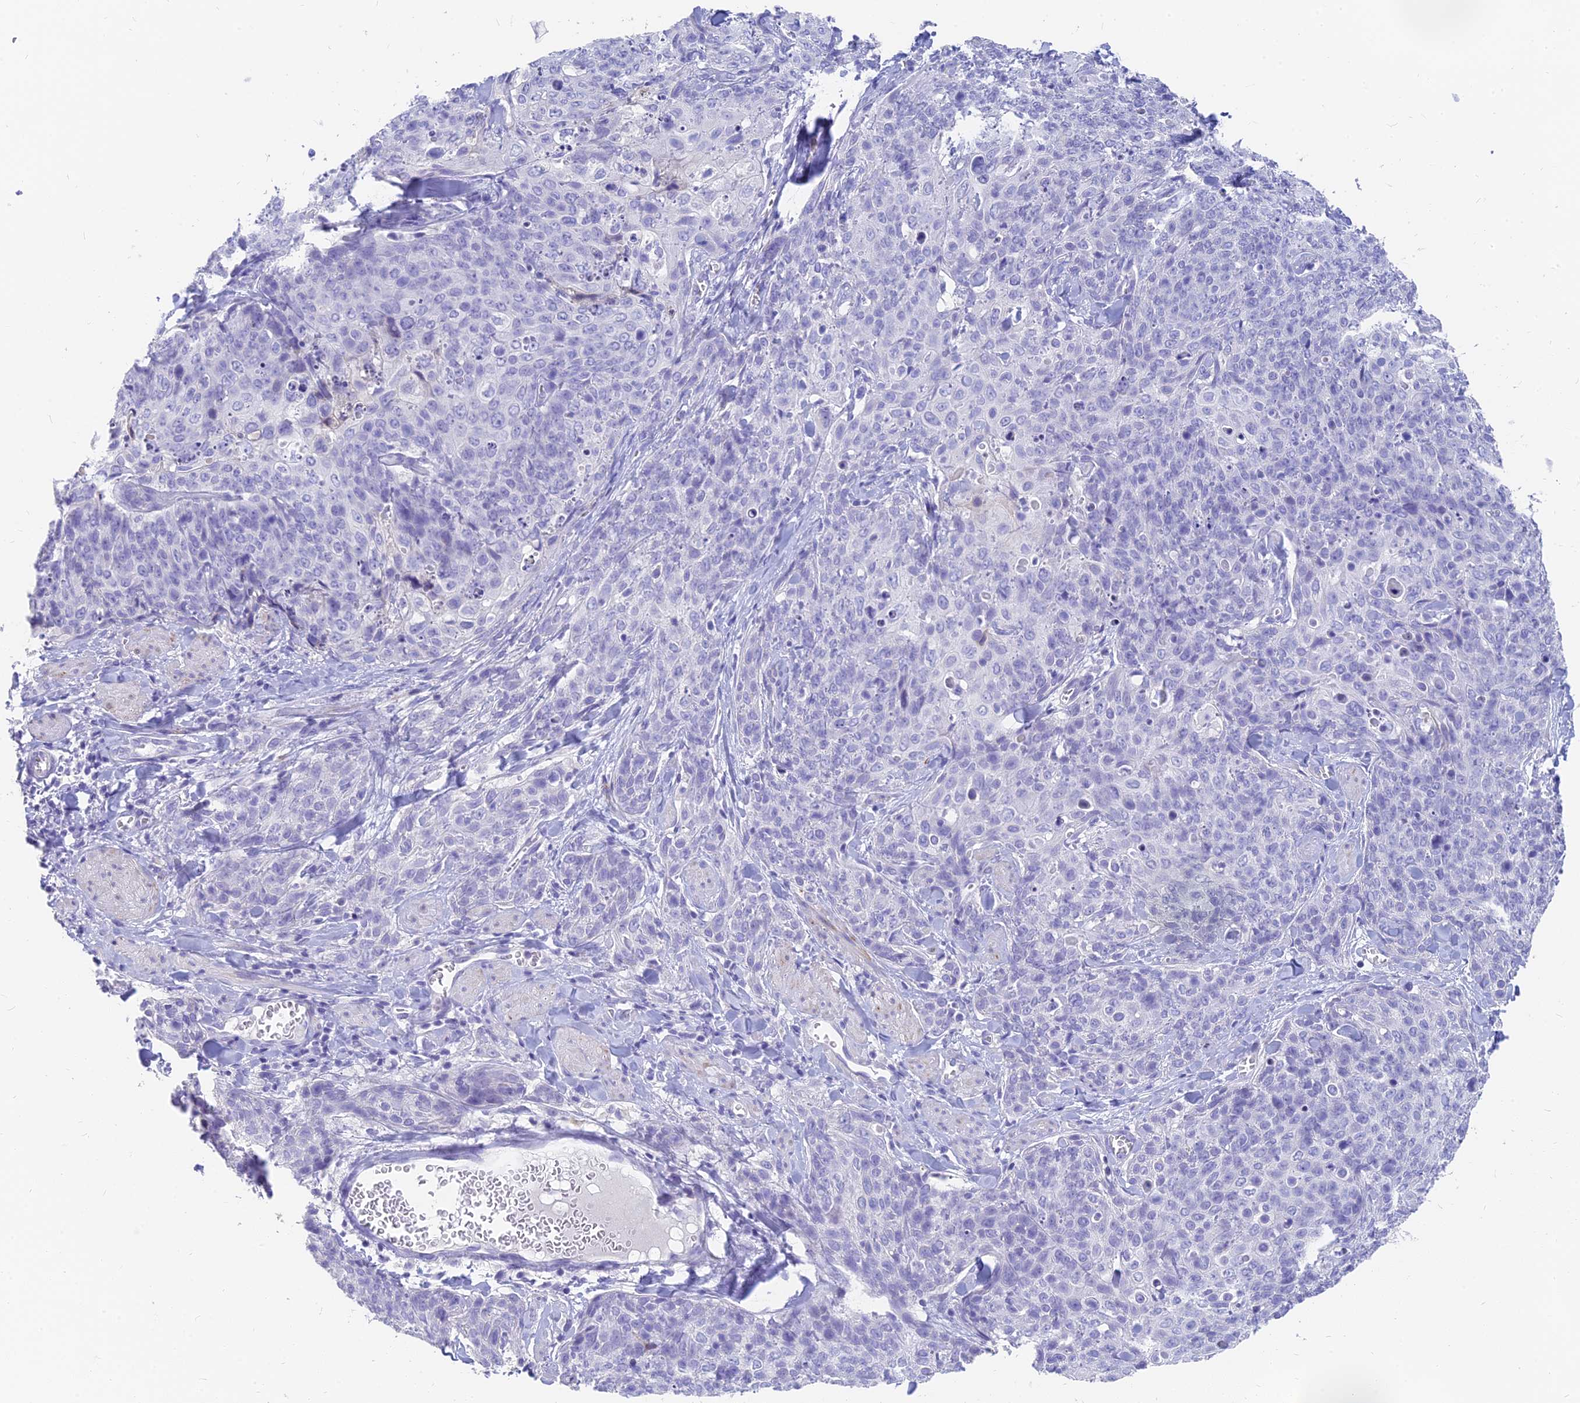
{"staining": {"intensity": "negative", "quantity": "none", "location": "none"}, "tissue": "skin cancer", "cell_type": "Tumor cells", "image_type": "cancer", "snomed": [{"axis": "morphology", "description": "Squamous cell carcinoma, NOS"}, {"axis": "topography", "description": "Skin"}, {"axis": "topography", "description": "Vulva"}], "caption": "Immunohistochemistry (IHC) photomicrograph of neoplastic tissue: skin squamous cell carcinoma stained with DAB shows no significant protein staining in tumor cells.", "gene": "SLC36A2", "patient": {"sex": "female", "age": 85}}